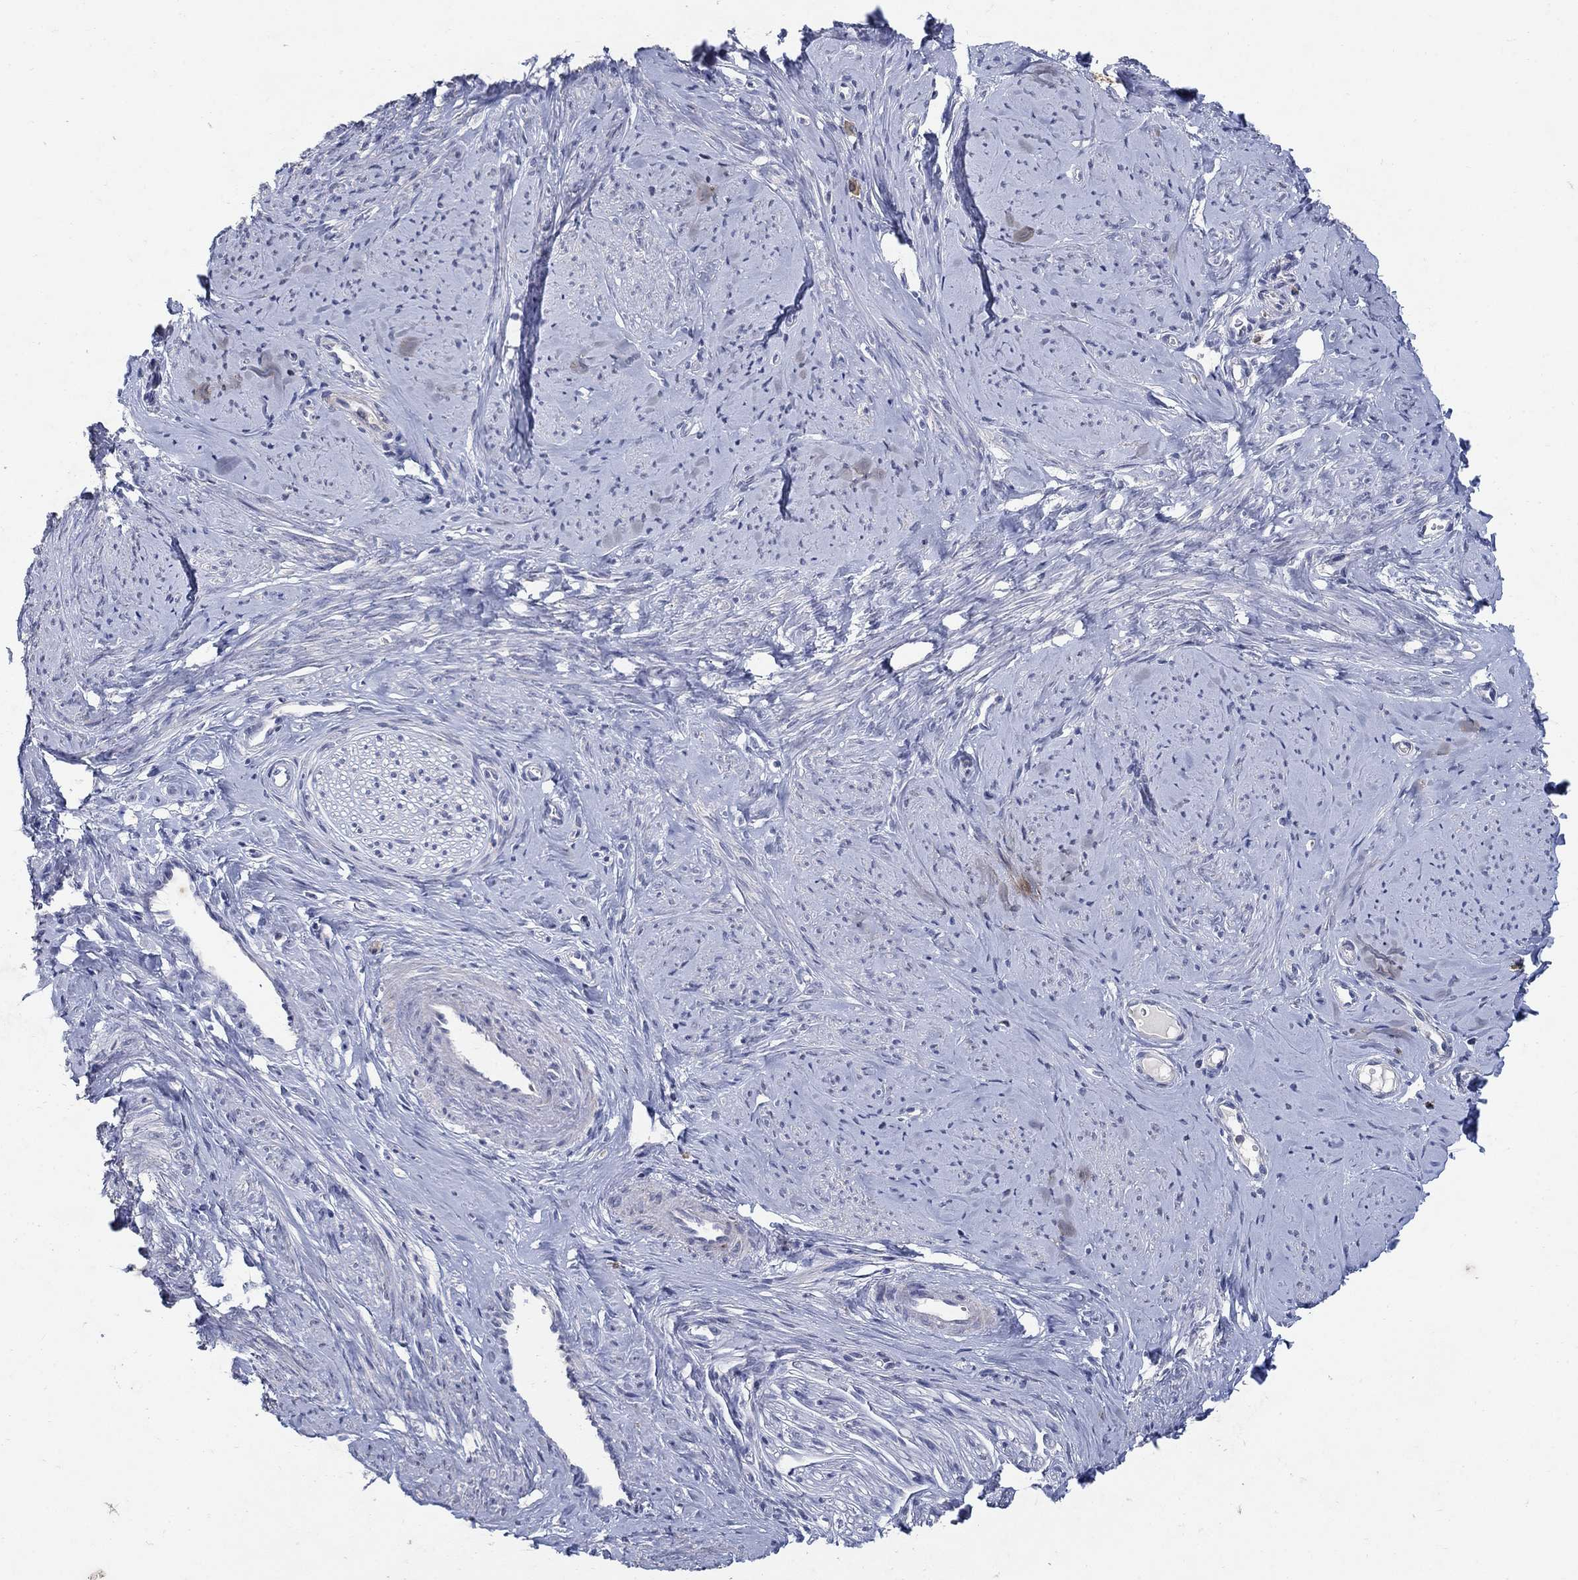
{"staining": {"intensity": "negative", "quantity": "none", "location": "none"}, "tissue": "smooth muscle", "cell_type": "Smooth muscle cells", "image_type": "normal", "snomed": [{"axis": "morphology", "description": "Normal tissue, NOS"}, {"axis": "topography", "description": "Smooth muscle"}], "caption": "Immunohistochemical staining of normal human smooth muscle demonstrates no significant staining in smooth muscle cells.", "gene": "HMX2", "patient": {"sex": "female", "age": 48}}